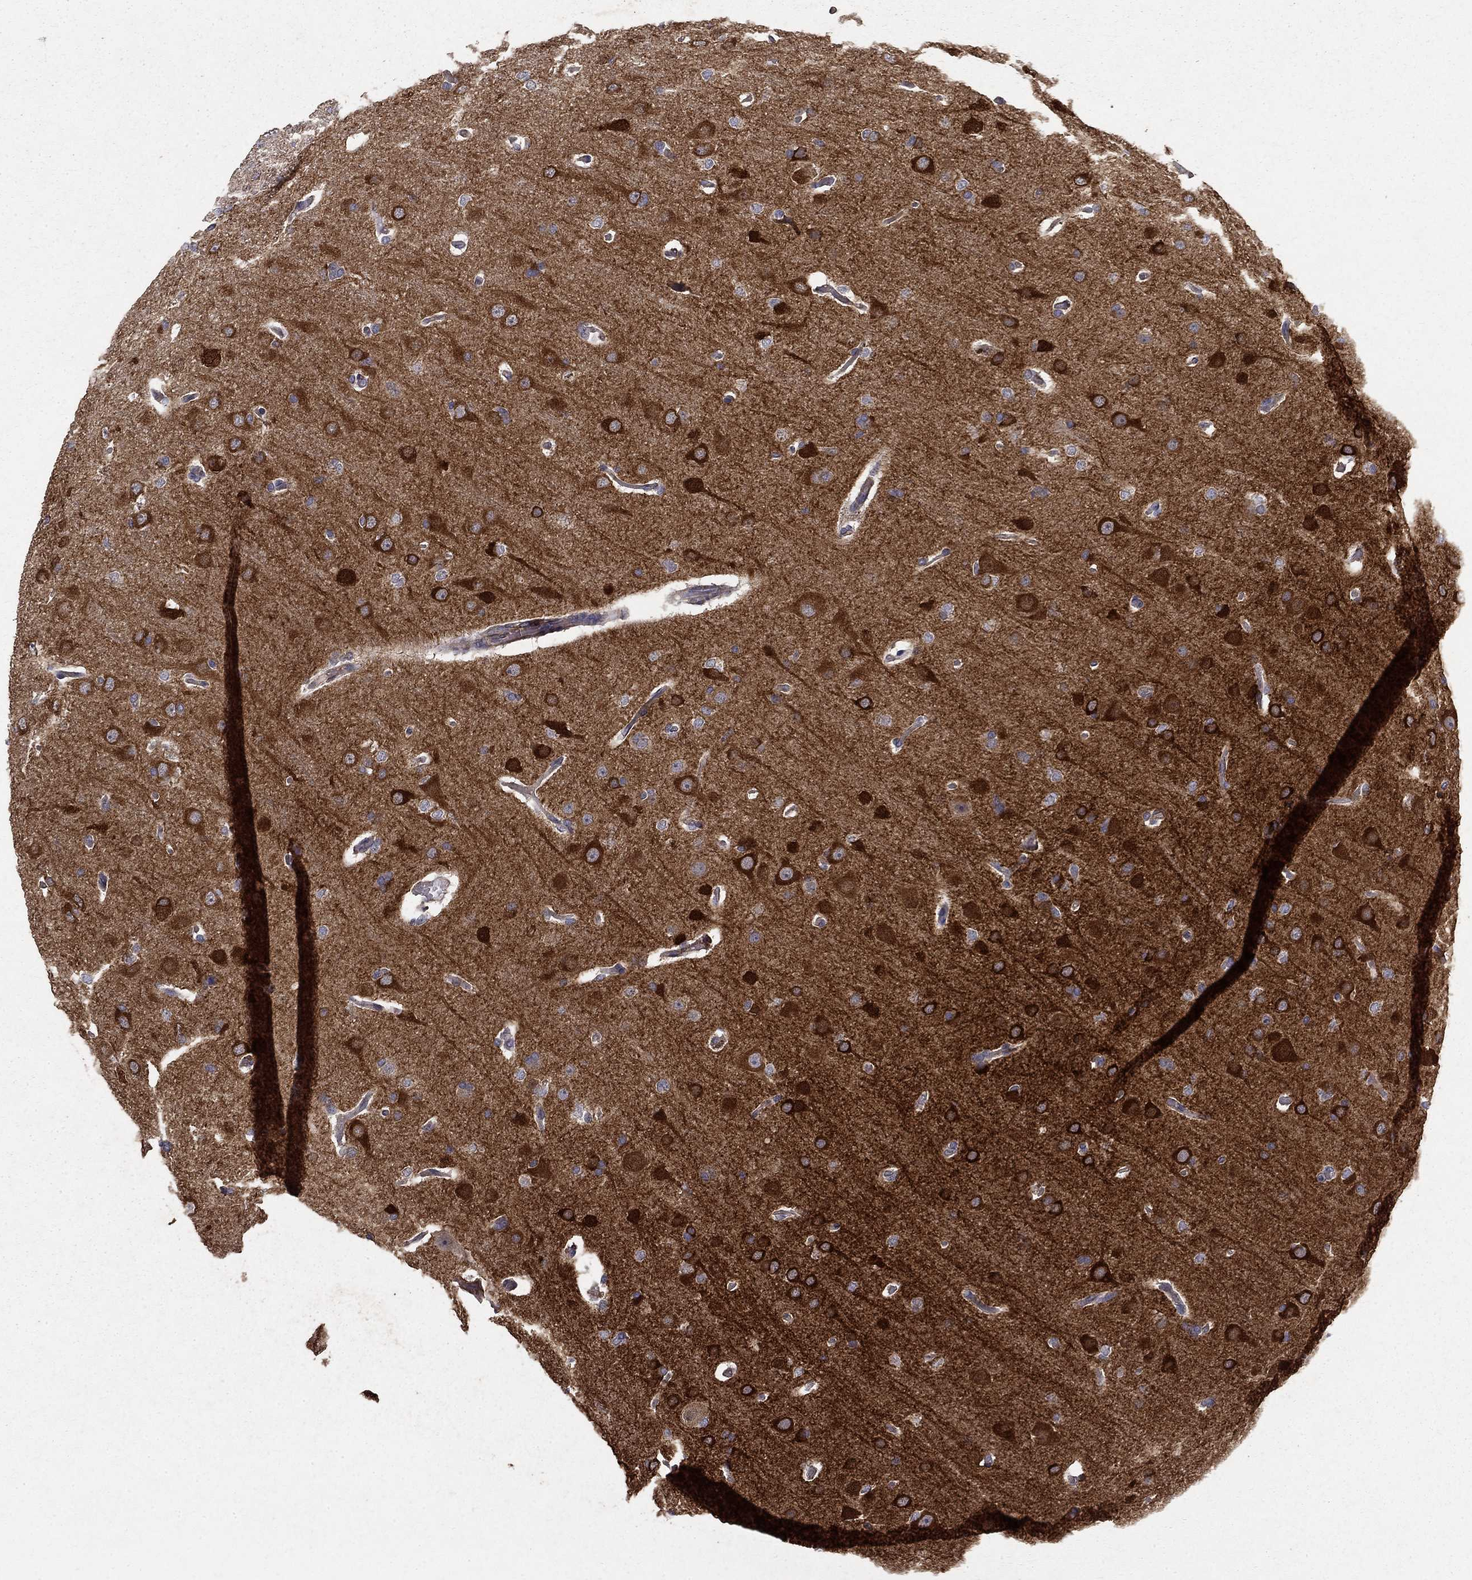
{"staining": {"intensity": "negative", "quantity": "none", "location": "none"}, "tissue": "glioma", "cell_type": "Tumor cells", "image_type": "cancer", "snomed": [{"axis": "morphology", "description": "Glioma, malignant, Low grade"}, {"axis": "topography", "description": "Brain"}], "caption": "Immunohistochemical staining of human malignant glioma (low-grade) exhibits no significant expression in tumor cells. The staining was performed using DAB (3,3'-diaminobenzidine) to visualize the protein expression in brown, while the nuclei were stained in blue with hematoxylin (Magnification: 20x).", "gene": "MPP2", "patient": {"sex": "male", "age": 41}}